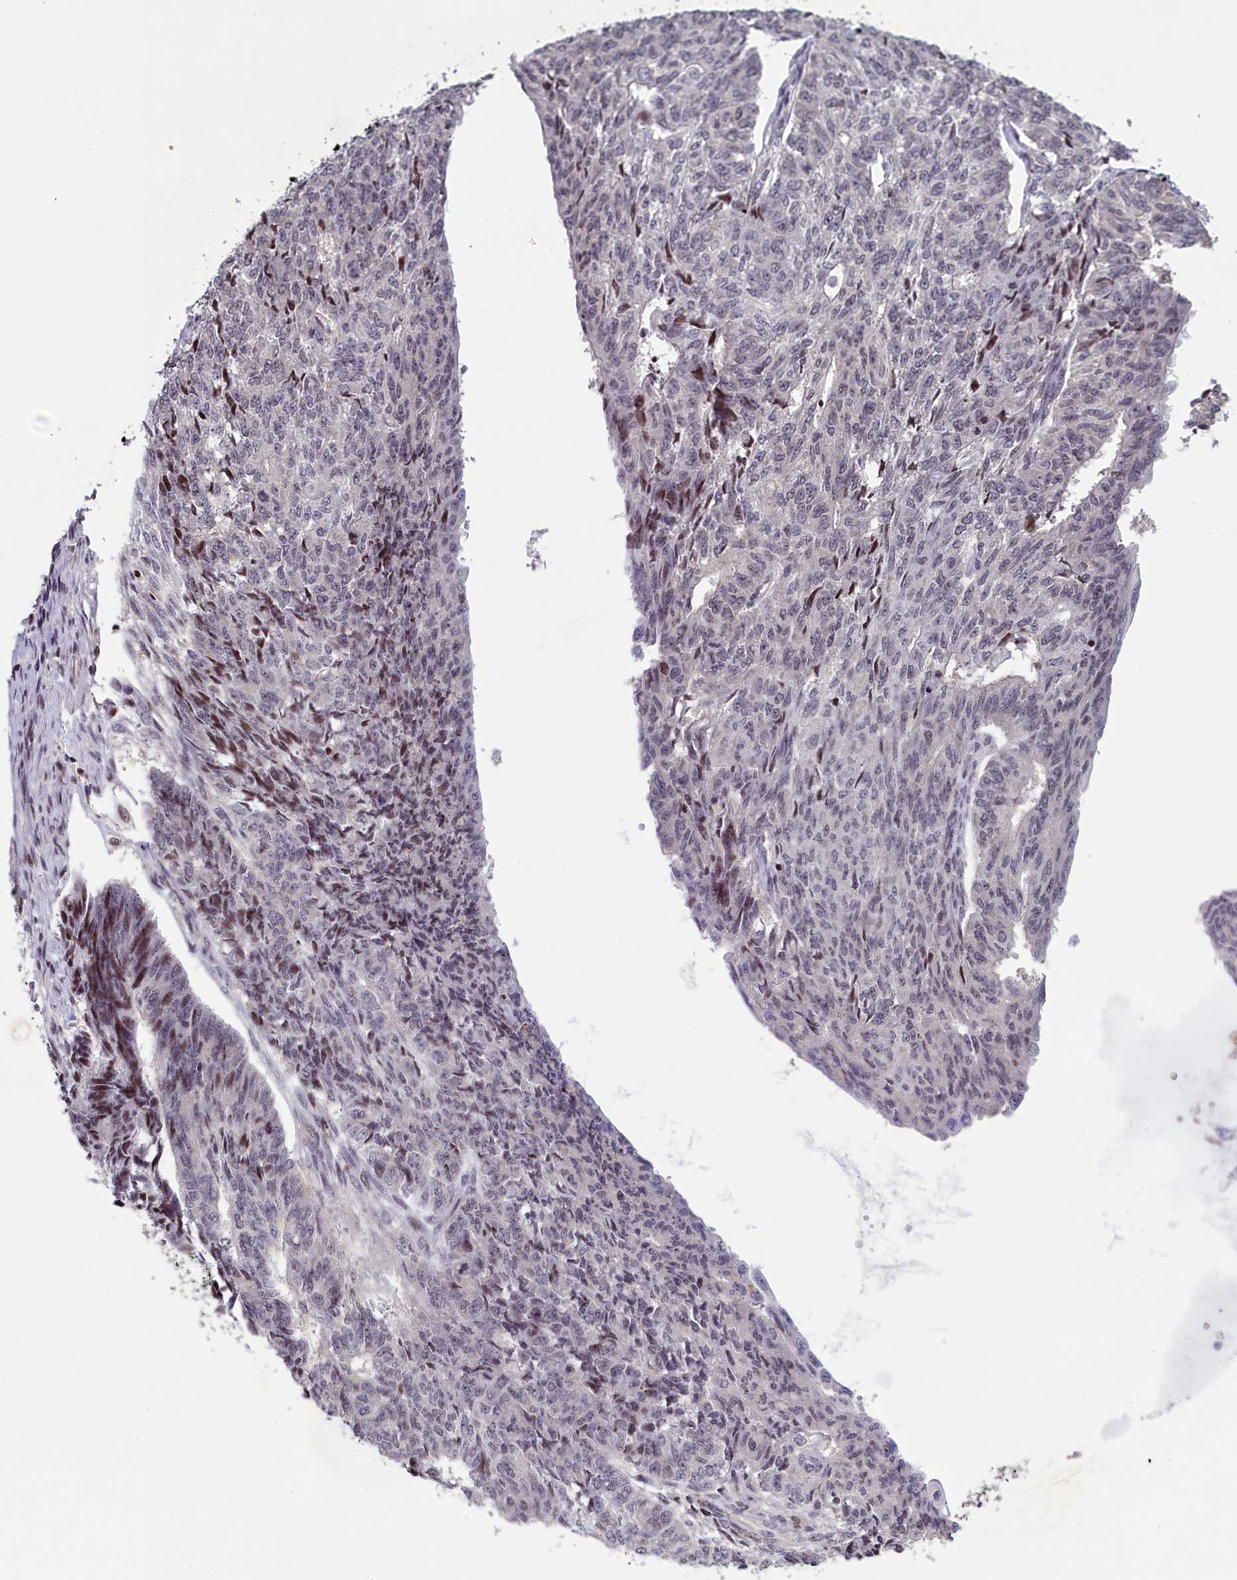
{"staining": {"intensity": "moderate", "quantity": "<25%", "location": "nuclear"}, "tissue": "endometrial cancer", "cell_type": "Tumor cells", "image_type": "cancer", "snomed": [{"axis": "morphology", "description": "Adenocarcinoma, NOS"}, {"axis": "topography", "description": "Endometrium"}], "caption": "Moderate nuclear staining for a protein is present in about <25% of tumor cells of endometrial adenocarcinoma using immunohistochemistry (IHC).", "gene": "NUBP1", "patient": {"sex": "female", "age": 32}}